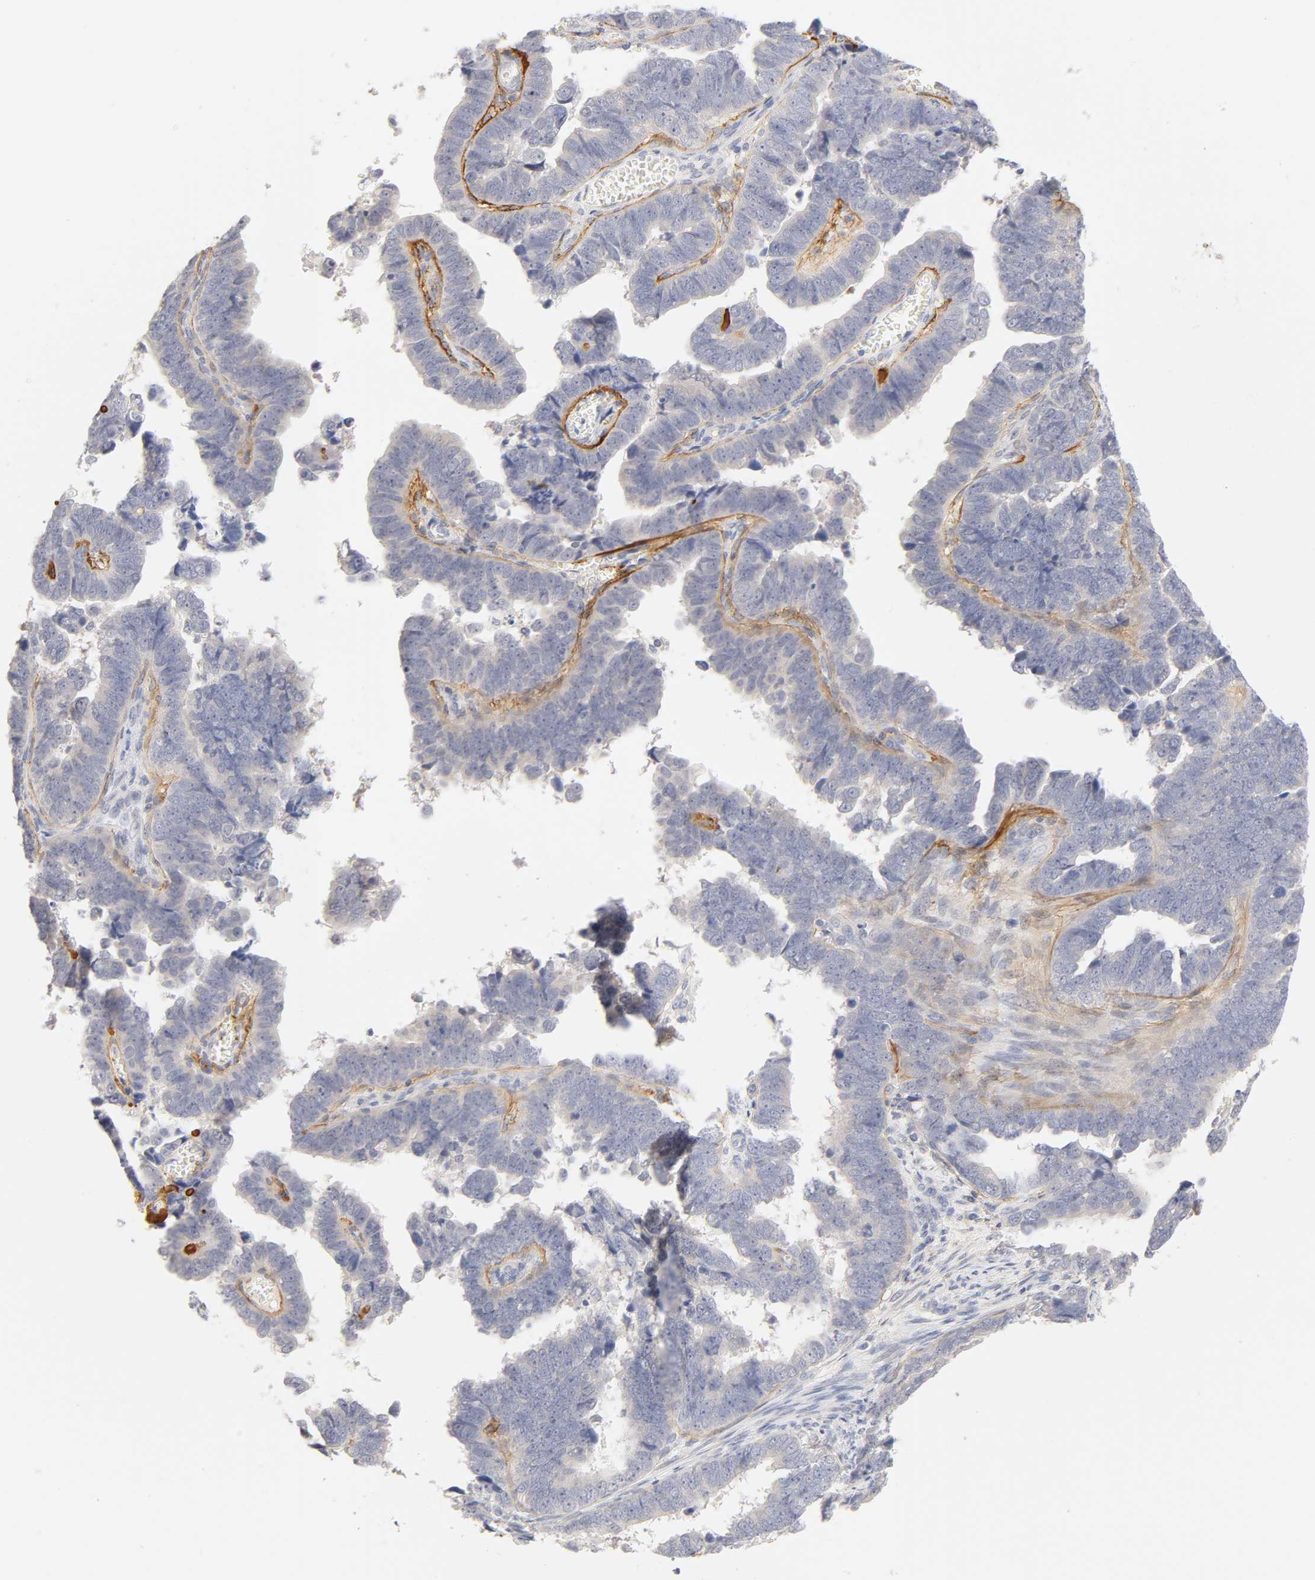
{"staining": {"intensity": "negative", "quantity": "none", "location": "none"}, "tissue": "endometrial cancer", "cell_type": "Tumor cells", "image_type": "cancer", "snomed": [{"axis": "morphology", "description": "Adenocarcinoma, NOS"}, {"axis": "topography", "description": "Endometrium"}], "caption": "A photomicrograph of human adenocarcinoma (endometrial) is negative for staining in tumor cells. (Brightfield microscopy of DAB immunohistochemistry (IHC) at high magnification).", "gene": "CYP4B1", "patient": {"sex": "female", "age": 75}}